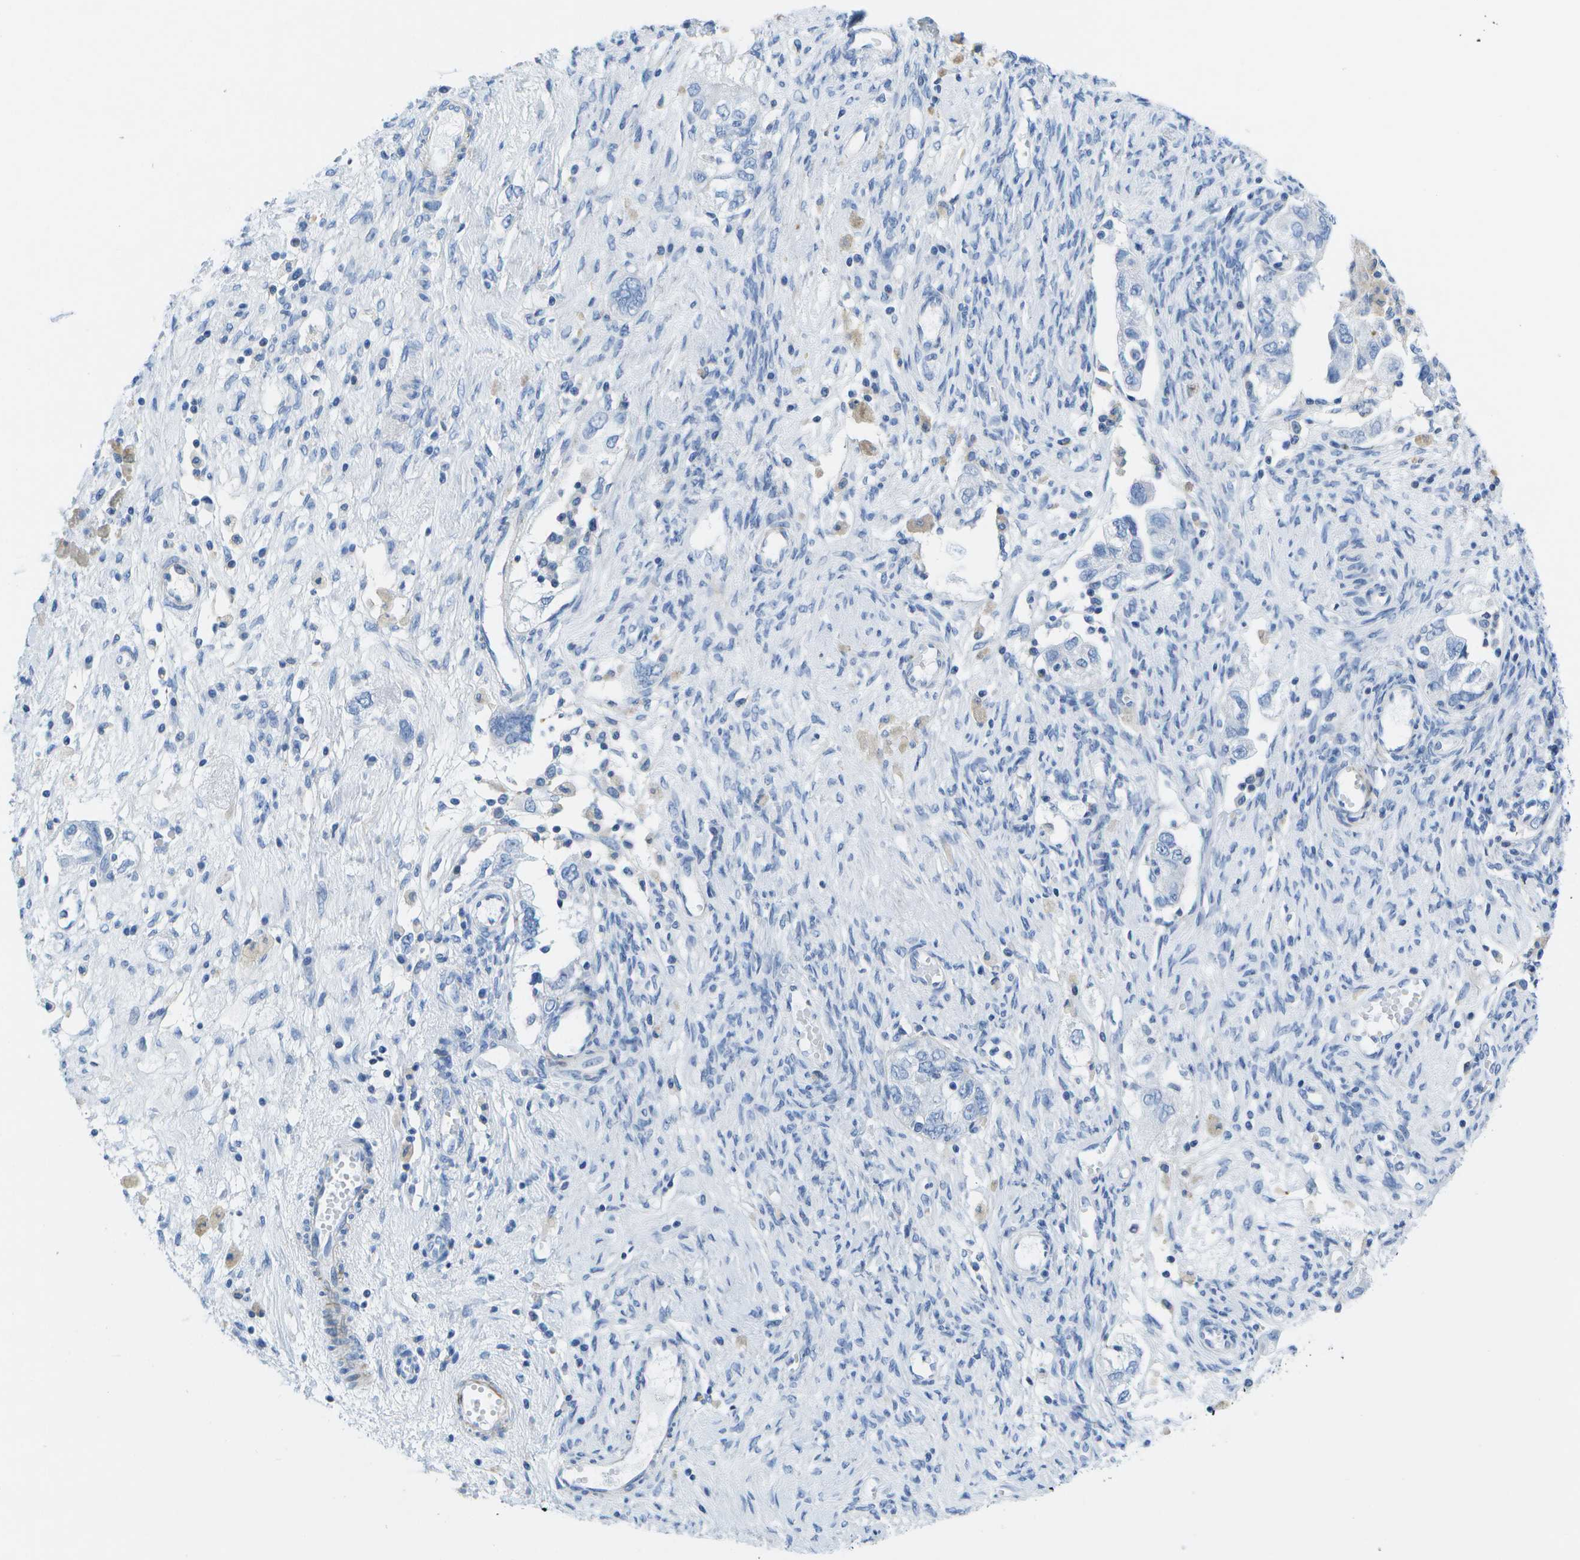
{"staining": {"intensity": "negative", "quantity": "none", "location": "none"}, "tissue": "ovarian cancer", "cell_type": "Tumor cells", "image_type": "cancer", "snomed": [{"axis": "morphology", "description": "Carcinoma, NOS"}, {"axis": "morphology", "description": "Cystadenocarcinoma, serous, NOS"}, {"axis": "topography", "description": "Ovary"}], "caption": "IHC of ovarian cancer (carcinoma) exhibits no staining in tumor cells. (DAB (3,3'-diaminobenzidine) IHC with hematoxylin counter stain).", "gene": "ADGRG6", "patient": {"sex": "female", "age": 69}}